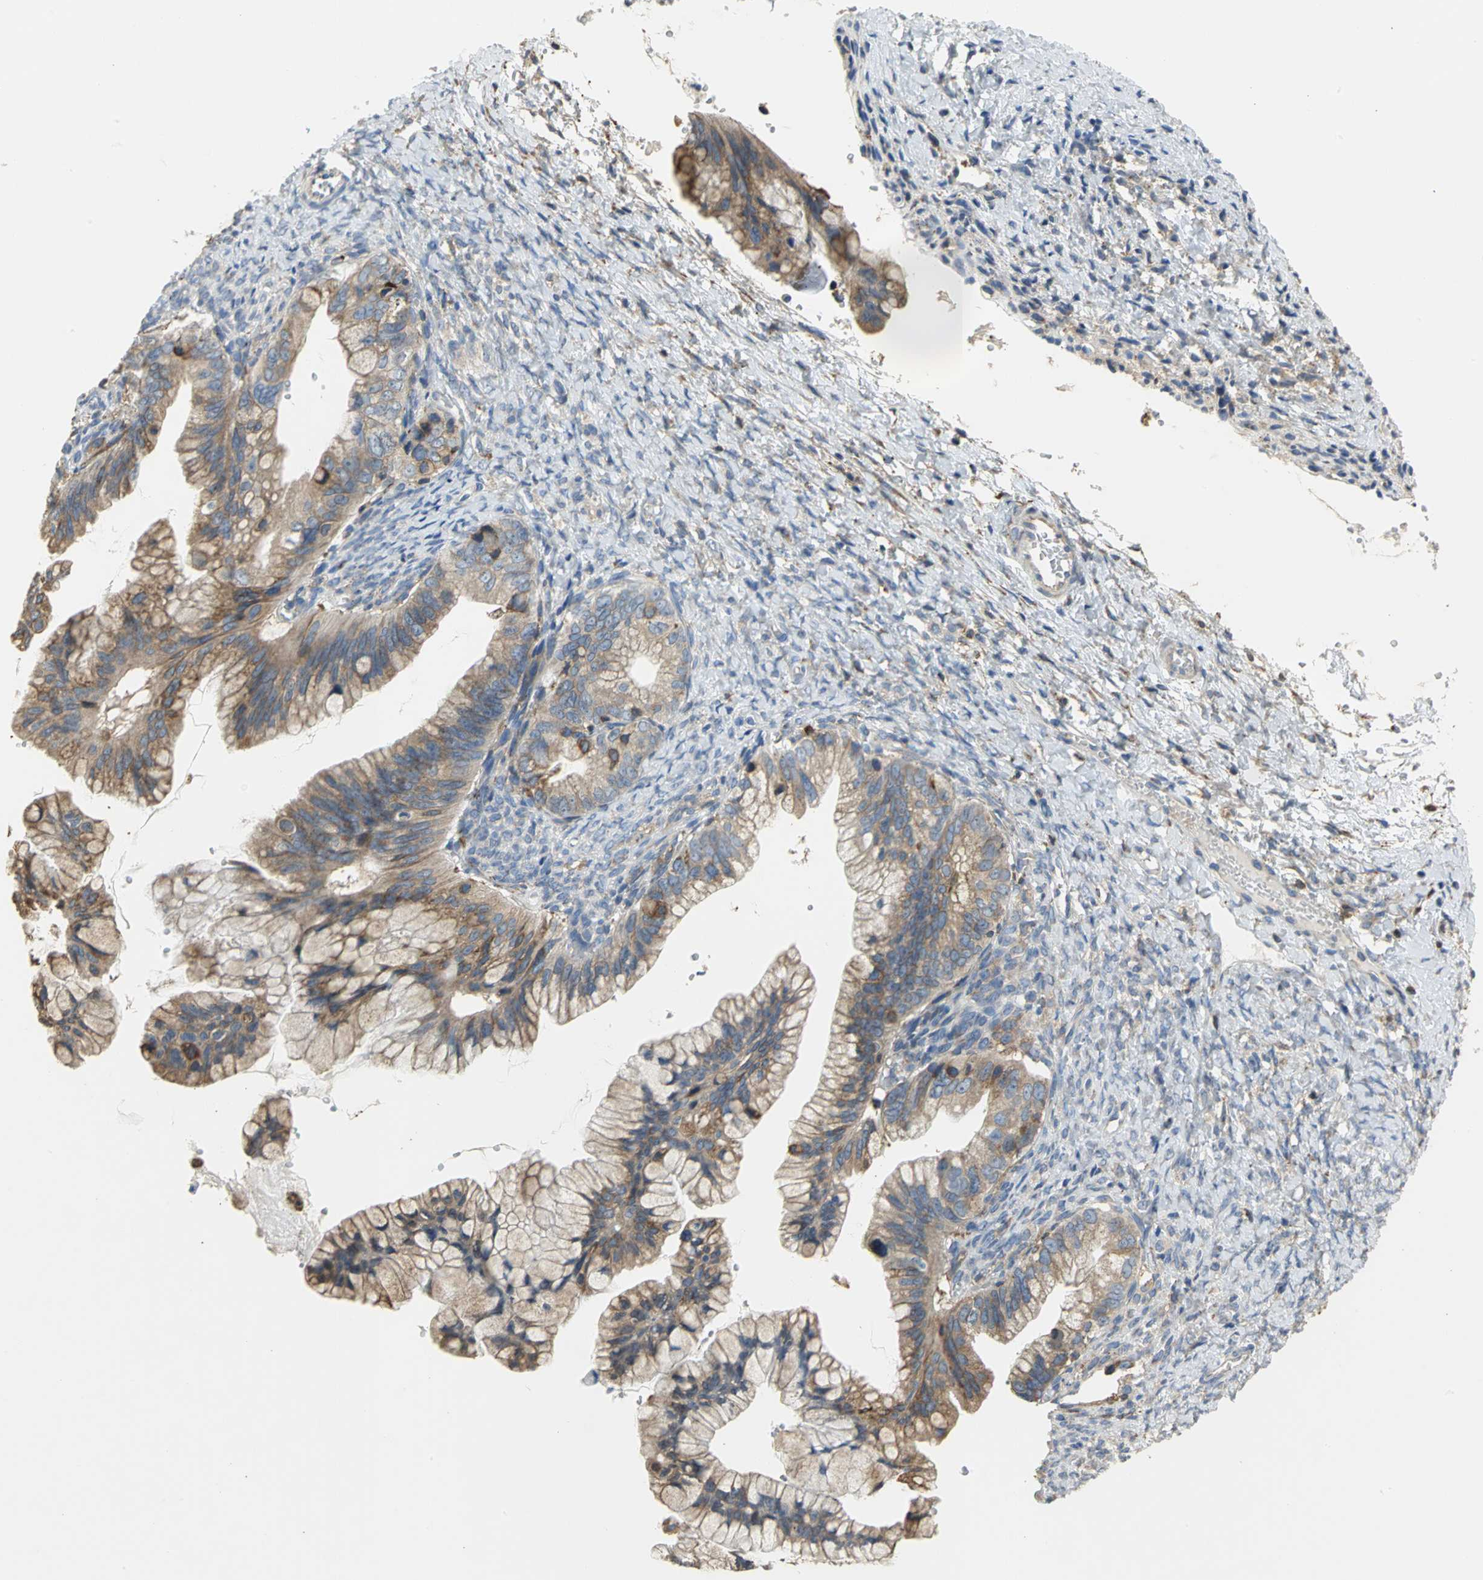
{"staining": {"intensity": "moderate", "quantity": ">75%", "location": "cytoplasmic/membranous"}, "tissue": "ovarian cancer", "cell_type": "Tumor cells", "image_type": "cancer", "snomed": [{"axis": "morphology", "description": "Cystadenocarcinoma, mucinous, NOS"}, {"axis": "topography", "description": "Ovary"}], "caption": "High-power microscopy captured an IHC micrograph of ovarian cancer (mucinous cystadenocarcinoma), revealing moderate cytoplasmic/membranous positivity in approximately >75% of tumor cells.", "gene": "SDF2L1", "patient": {"sex": "female", "age": 36}}